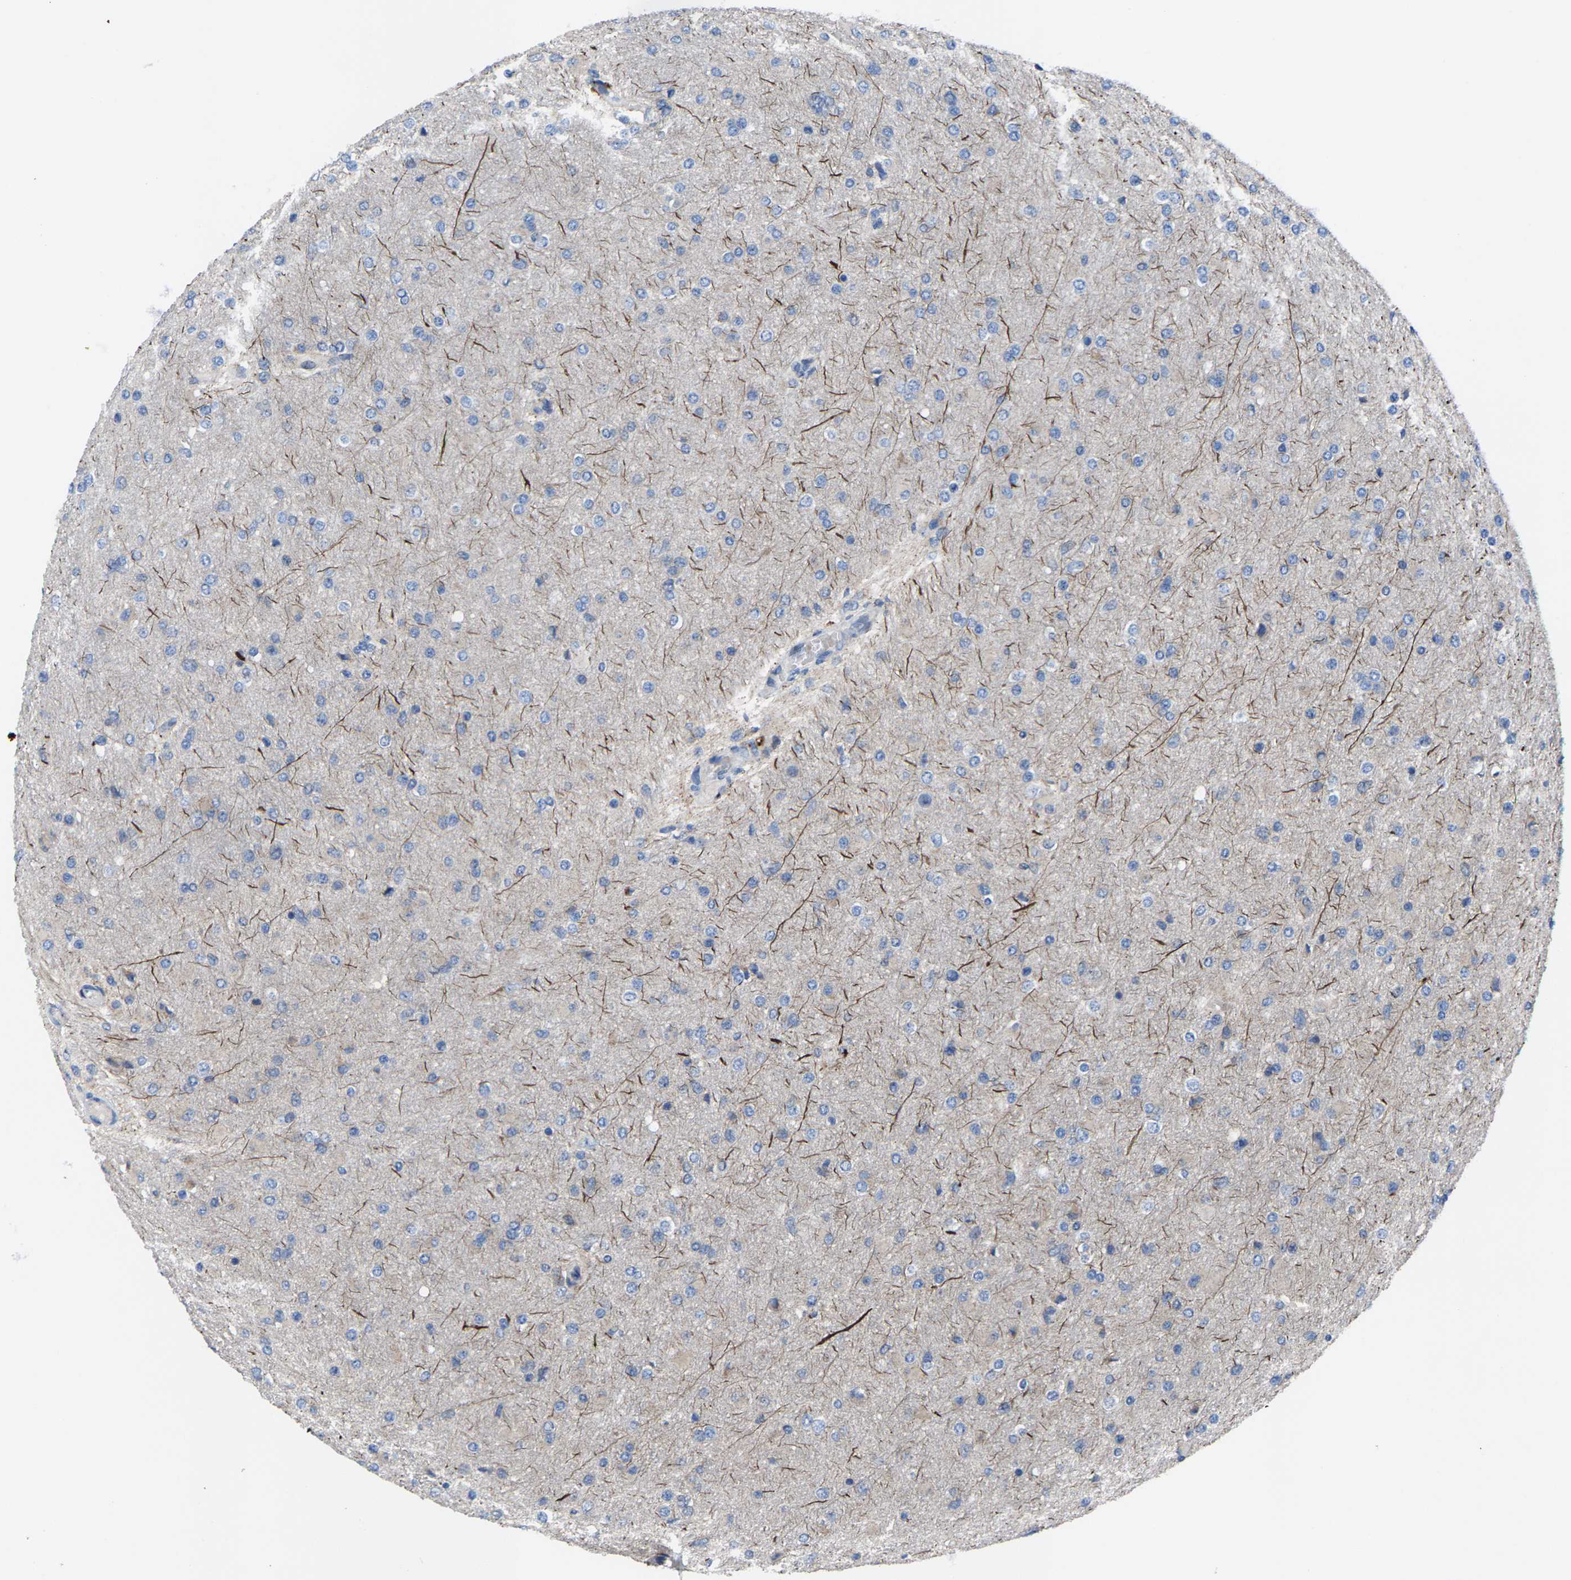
{"staining": {"intensity": "negative", "quantity": "none", "location": "none"}, "tissue": "glioma", "cell_type": "Tumor cells", "image_type": "cancer", "snomed": [{"axis": "morphology", "description": "Glioma, malignant, High grade"}, {"axis": "topography", "description": "Cerebral cortex"}], "caption": "IHC micrograph of neoplastic tissue: human malignant high-grade glioma stained with DAB (3,3'-diaminobenzidine) displays no significant protein expression in tumor cells. (DAB IHC, high magnification).", "gene": "HAUS6", "patient": {"sex": "female", "age": 36}}